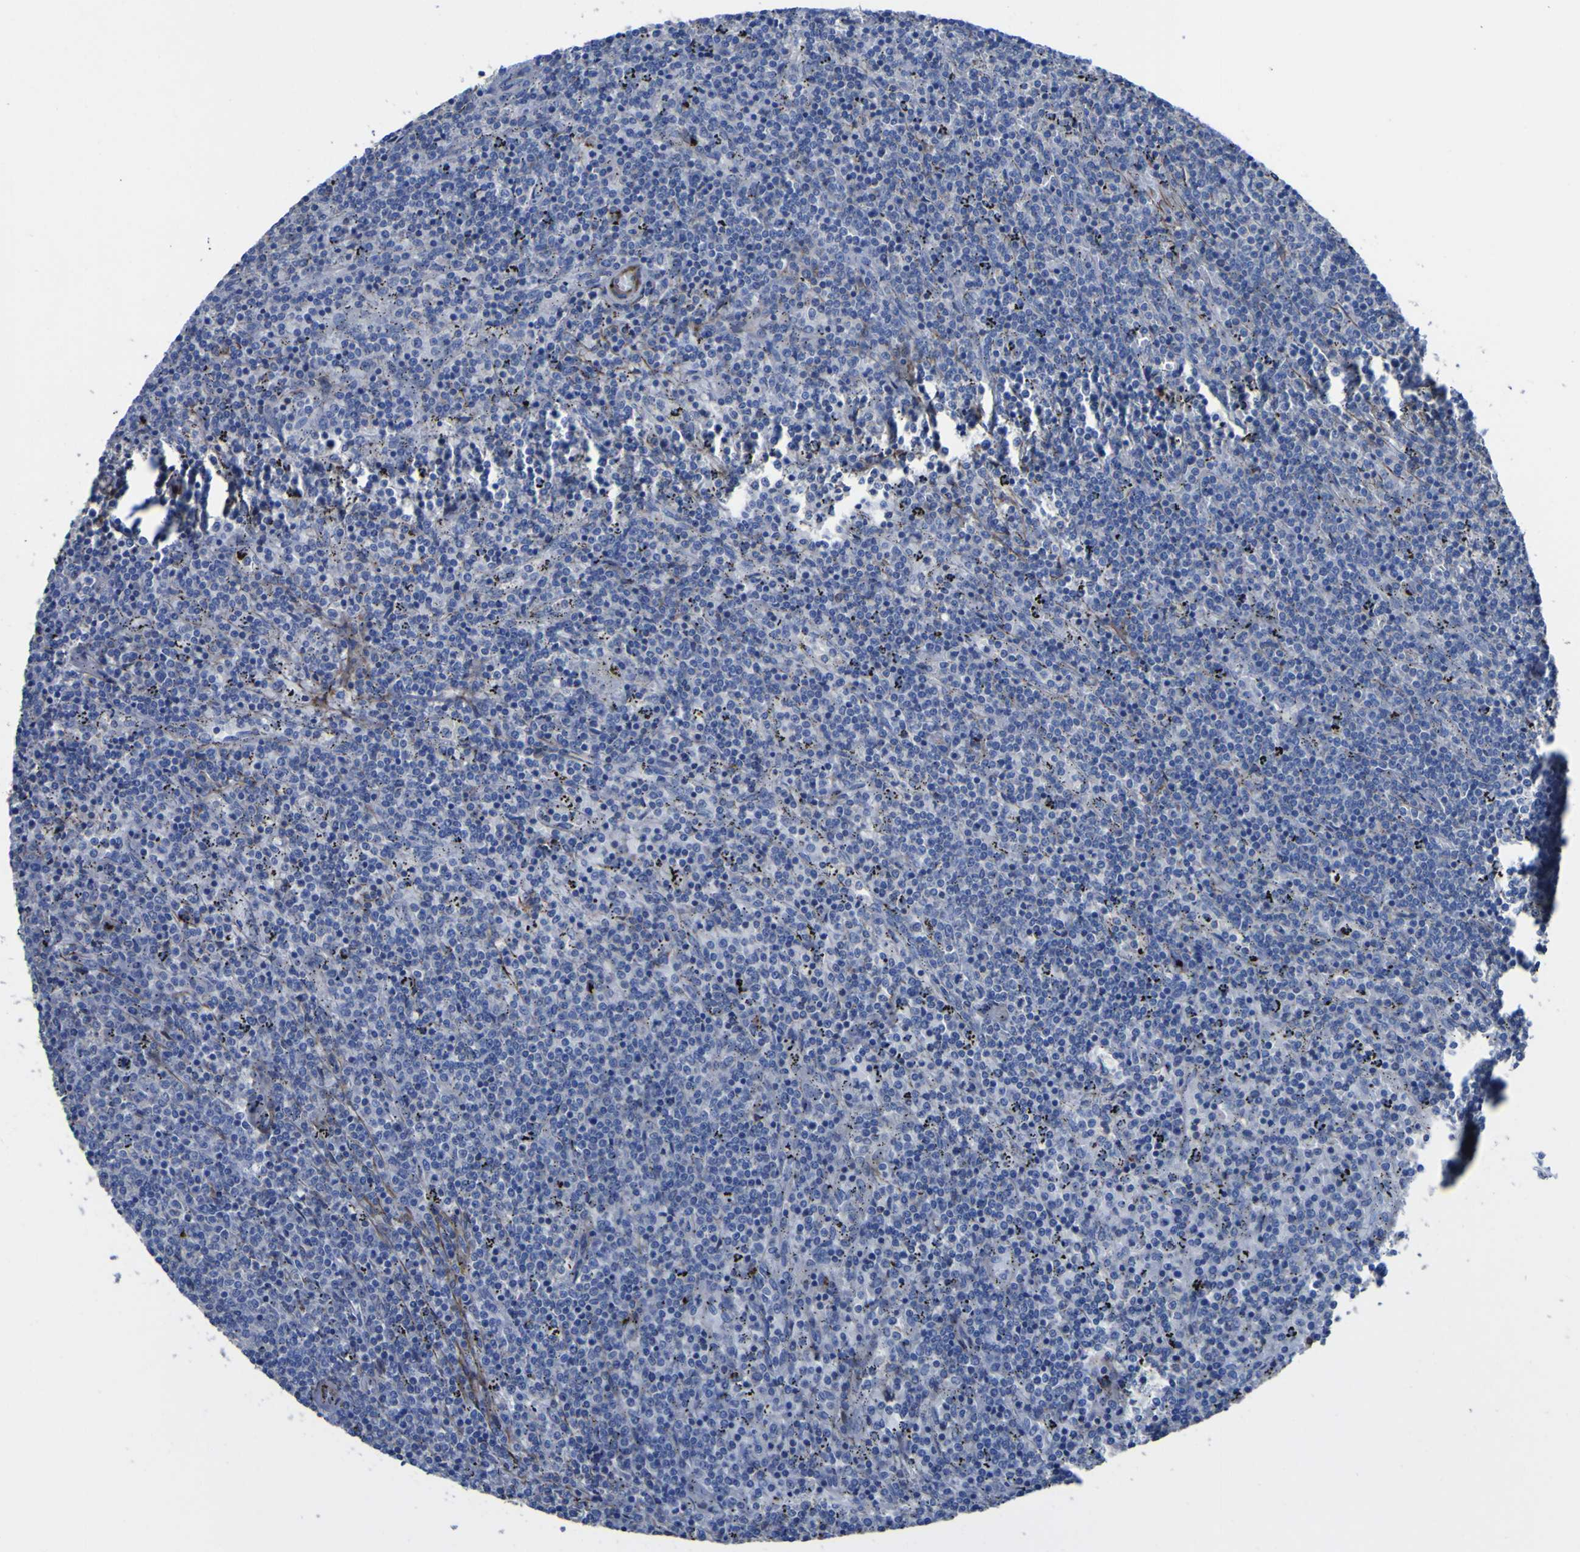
{"staining": {"intensity": "negative", "quantity": "none", "location": "none"}, "tissue": "lymphoma", "cell_type": "Tumor cells", "image_type": "cancer", "snomed": [{"axis": "morphology", "description": "Malignant lymphoma, non-Hodgkin's type, Low grade"}, {"axis": "topography", "description": "Spleen"}], "caption": "Lymphoma stained for a protein using immunohistochemistry shows no expression tumor cells.", "gene": "AGO4", "patient": {"sex": "female", "age": 50}}